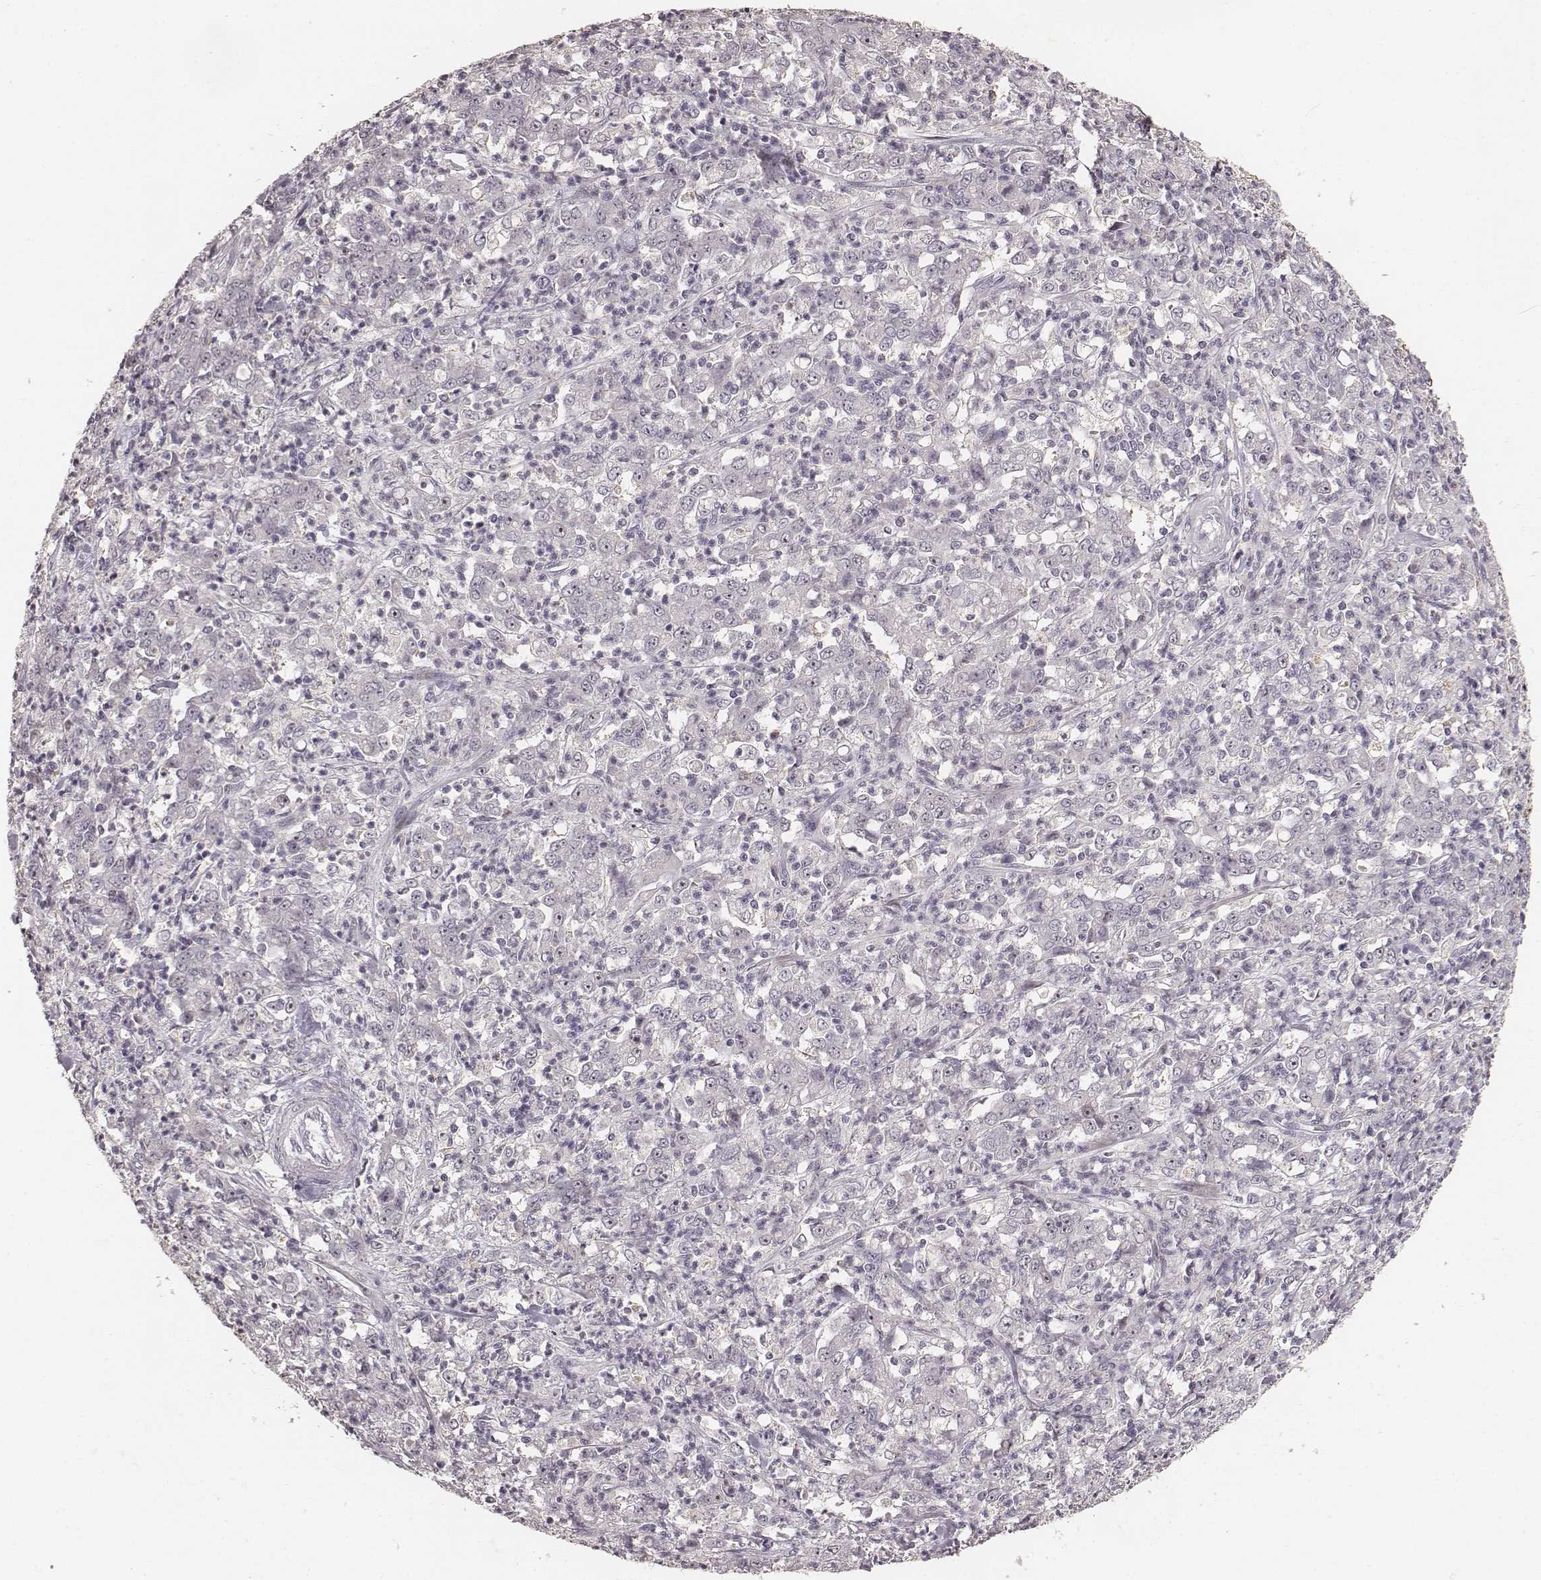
{"staining": {"intensity": "negative", "quantity": "none", "location": "none"}, "tissue": "stomach cancer", "cell_type": "Tumor cells", "image_type": "cancer", "snomed": [{"axis": "morphology", "description": "Adenocarcinoma, NOS"}, {"axis": "topography", "description": "Stomach, lower"}], "caption": "Stomach cancer was stained to show a protein in brown. There is no significant expression in tumor cells.", "gene": "MADCAM1", "patient": {"sex": "female", "age": 71}}